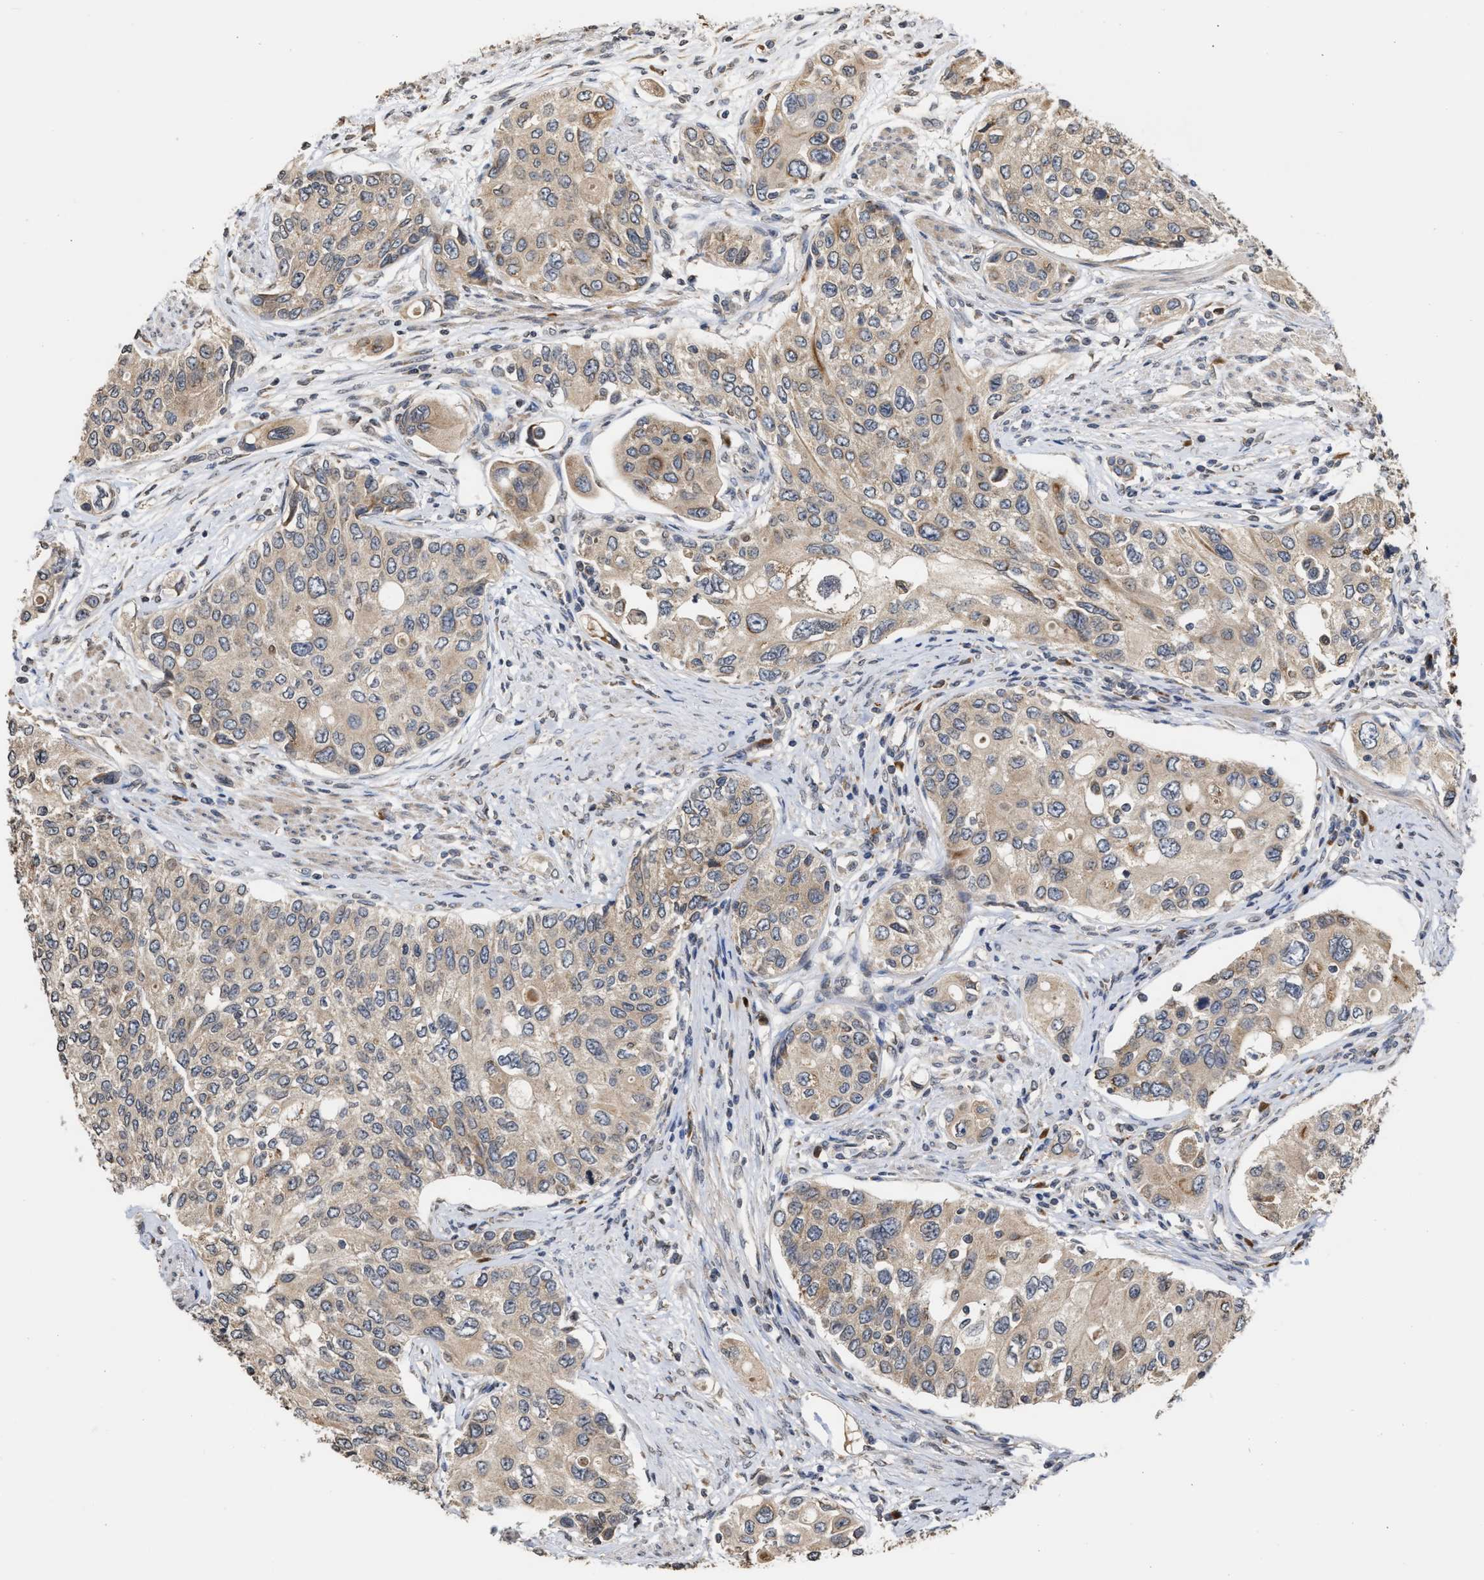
{"staining": {"intensity": "weak", "quantity": "25%-75%", "location": "cytoplasmic/membranous"}, "tissue": "urothelial cancer", "cell_type": "Tumor cells", "image_type": "cancer", "snomed": [{"axis": "morphology", "description": "Urothelial carcinoma, High grade"}, {"axis": "topography", "description": "Urinary bladder"}], "caption": "Brown immunohistochemical staining in human urothelial cancer exhibits weak cytoplasmic/membranous positivity in approximately 25%-75% of tumor cells. (DAB (3,3'-diaminobenzidine) IHC with brightfield microscopy, high magnification).", "gene": "SAR1A", "patient": {"sex": "female", "age": 56}}